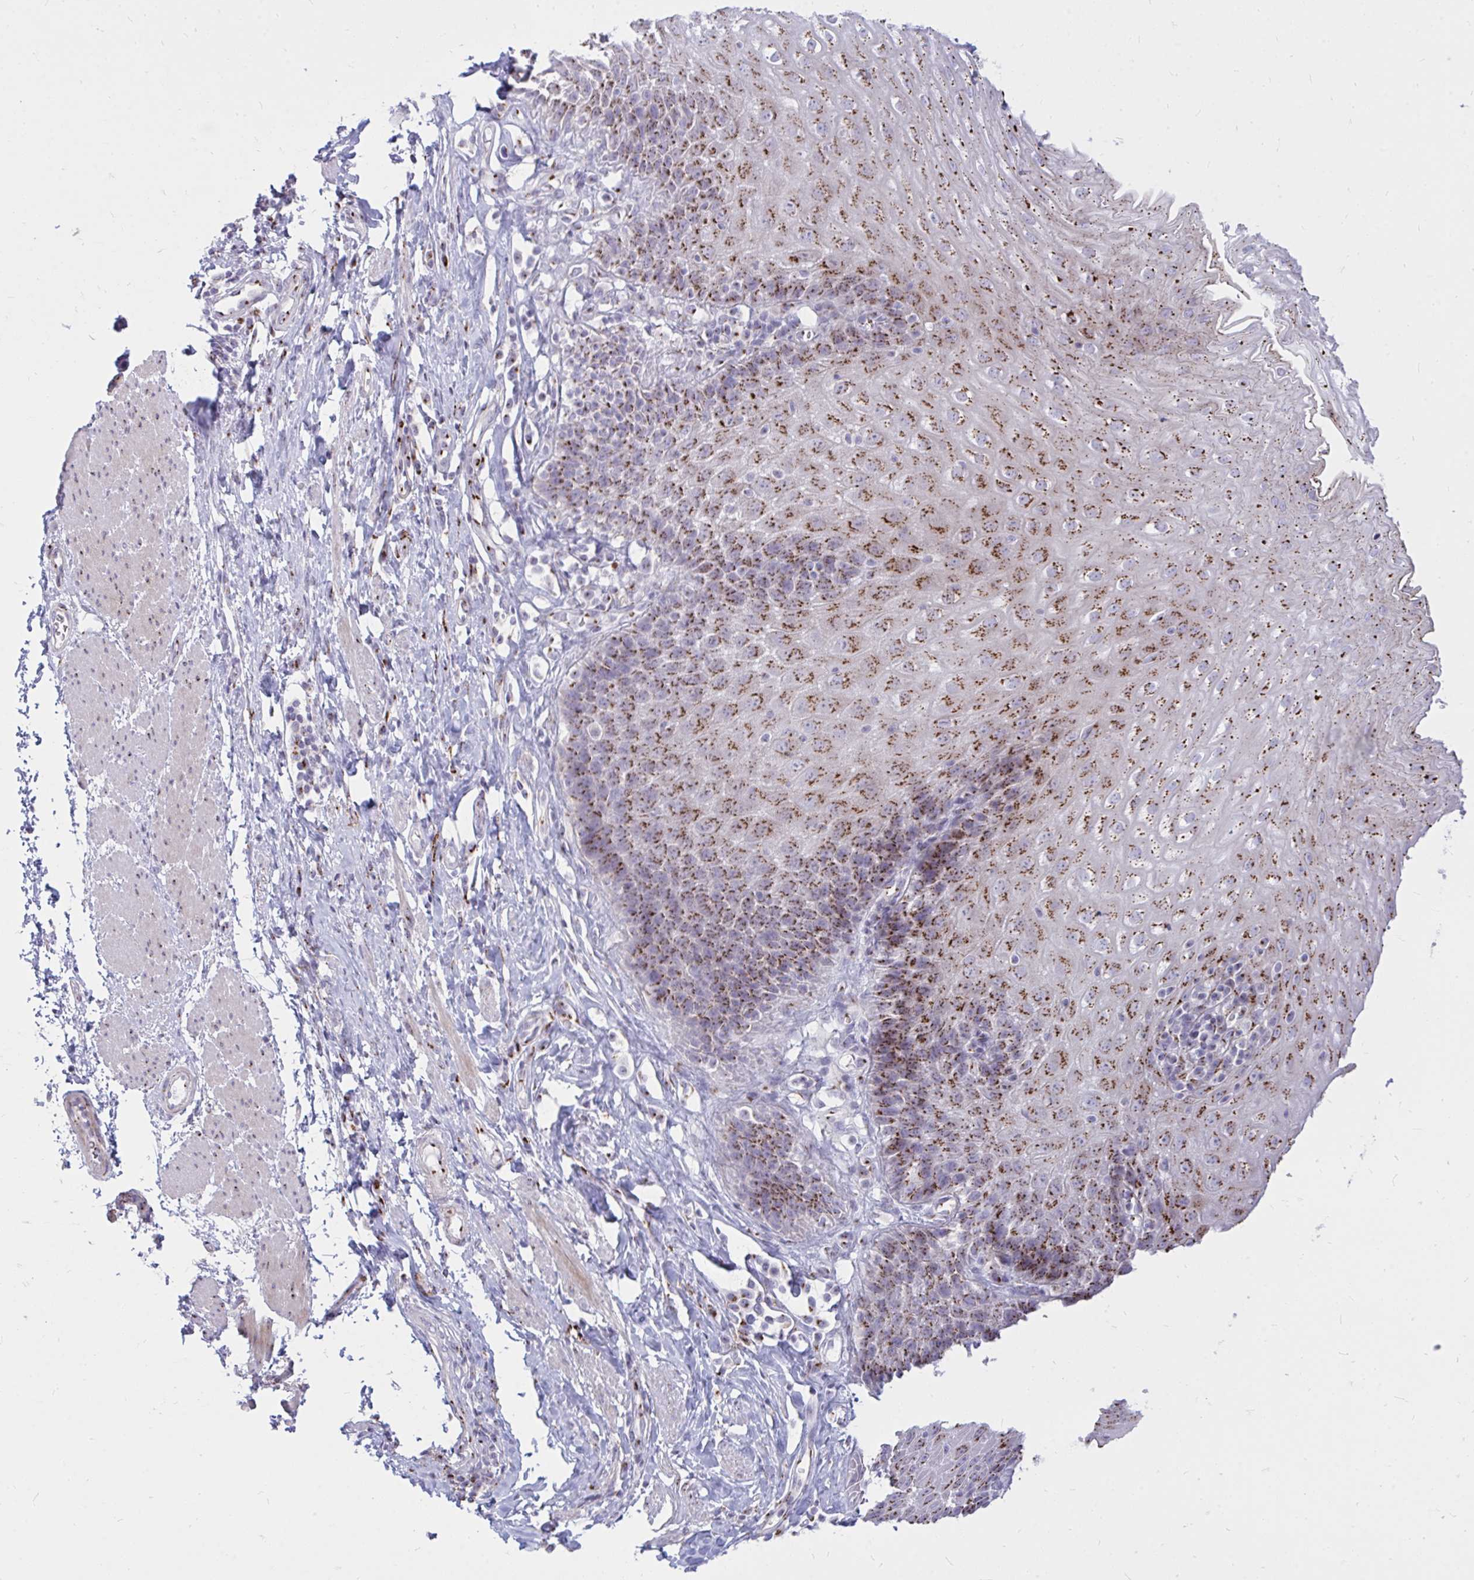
{"staining": {"intensity": "strong", "quantity": ">75%", "location": "cytoplasmic/membranous"}, "tissue": "esophagus", "cell_type": "Squamous epithelial cells", "image_type": "normal", "snomed": [{"axis": "morphology", "description": "Normal tissue, NOS"}, {"axis": "topography", "description": "Esophagus"}], "caption": "A high amount of strong cytoplasmic/membranous positivity is identified in approximately >75% of squamous epithelial cells in benign esophagus. (Stains: DAB (3,3'-diaminobenzidine) in brown, nuclei in blue, Microscopy: brightfield microscopy at high magnification).", "gene": "RAB6A", "patient": {"sex": "female", "age": 61}}